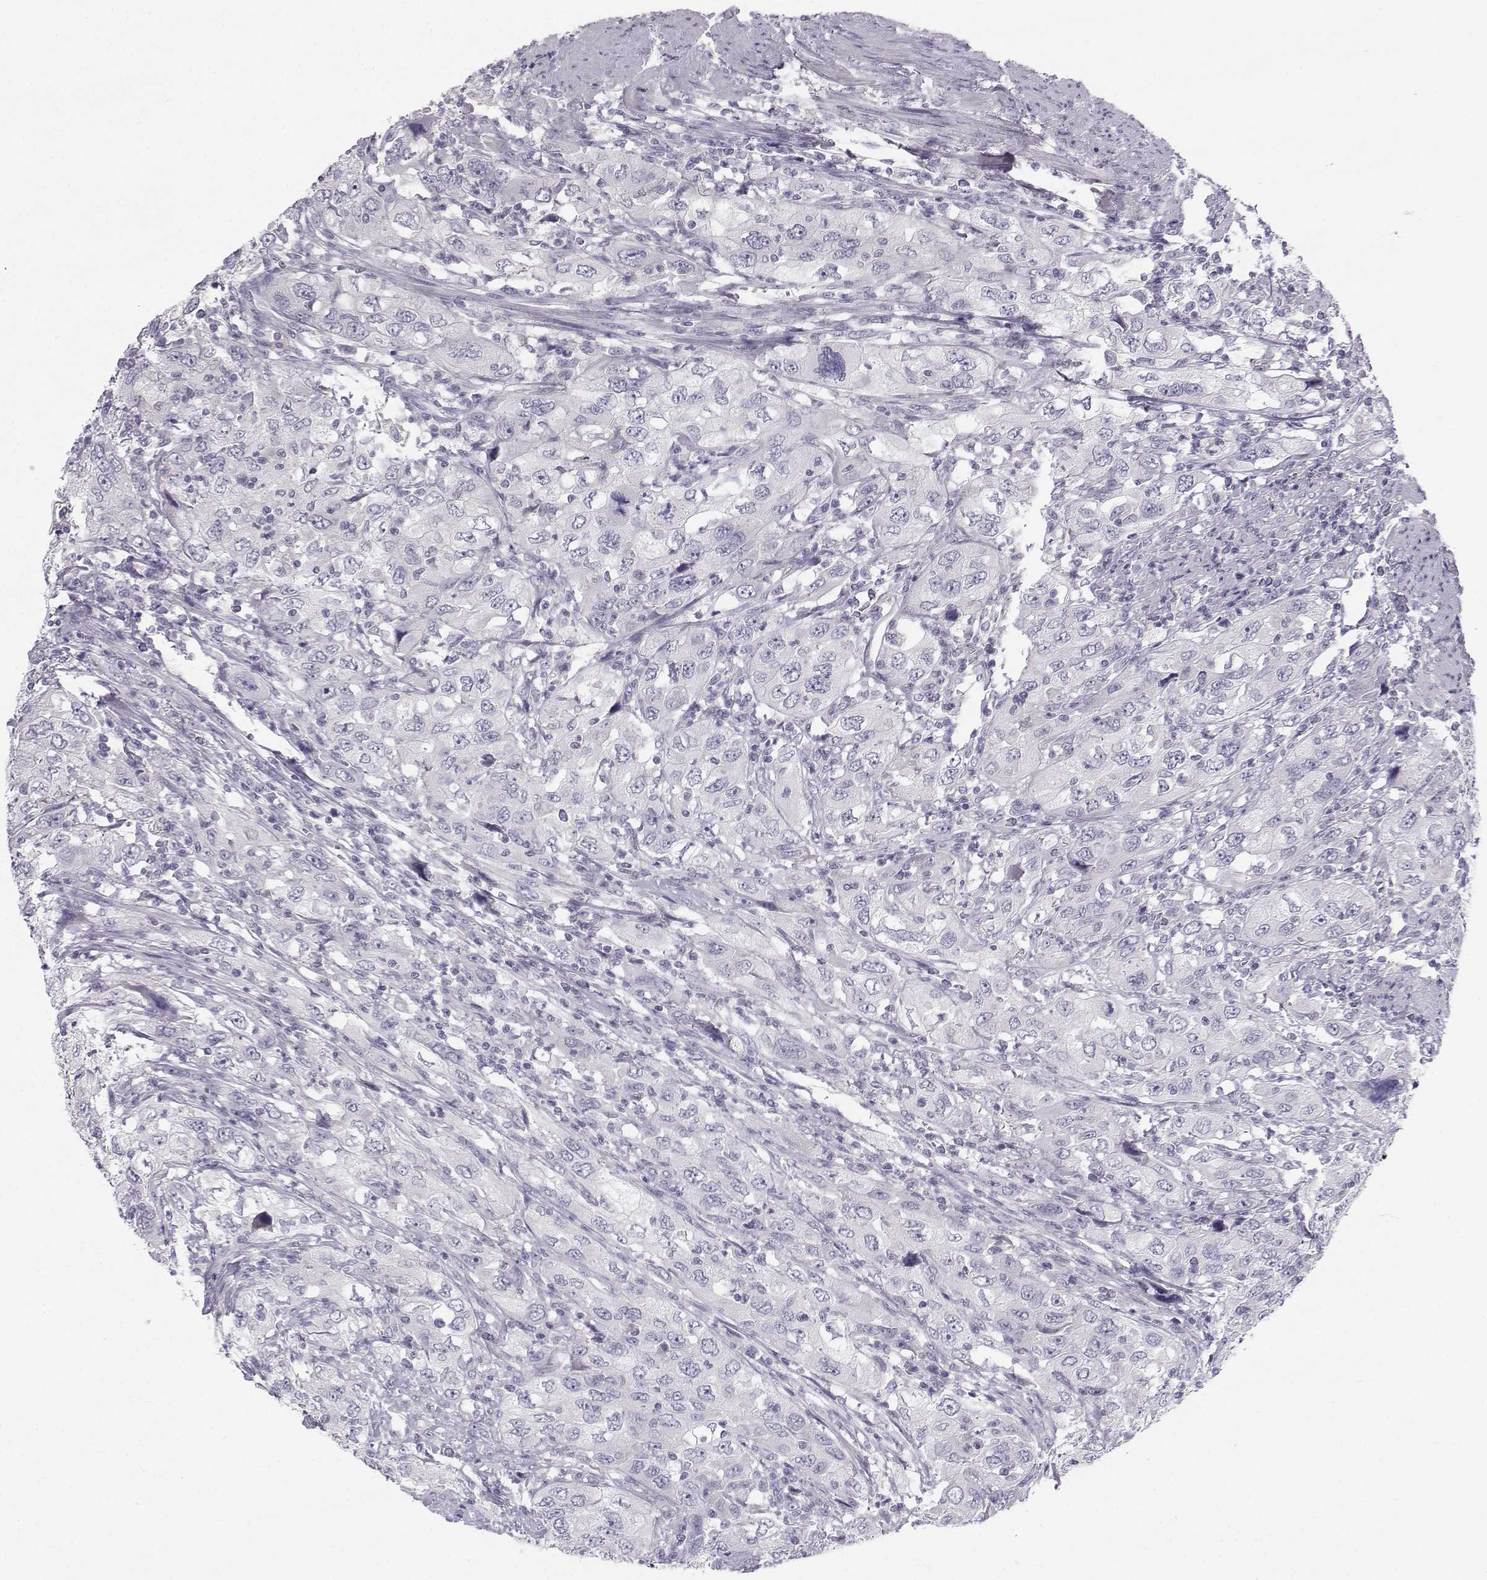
{"staining": {"intensity": "negative", "quantity": "none", "location": "none"}, "tissue": "urothelial cancer", "cell_type": "Tumor cells", "image_type": "cancer", "snomed": [{"axis": "morphology", "description": "Urothelial carcinoma, High grade"}, {"axis": "topography", "description": "Urinary bladder"}], "caption": "DAB (3,3'-diaminobenzidine) immunohistochemical staining of human urothelial carcinoma (high-grade) reveals no significant positivity in tumor cells. (DAB IHC visualized using brightfield microscopy, high magnification).", "gene": "SYCE1", "patient": {"sex": "male", "age": 76}}